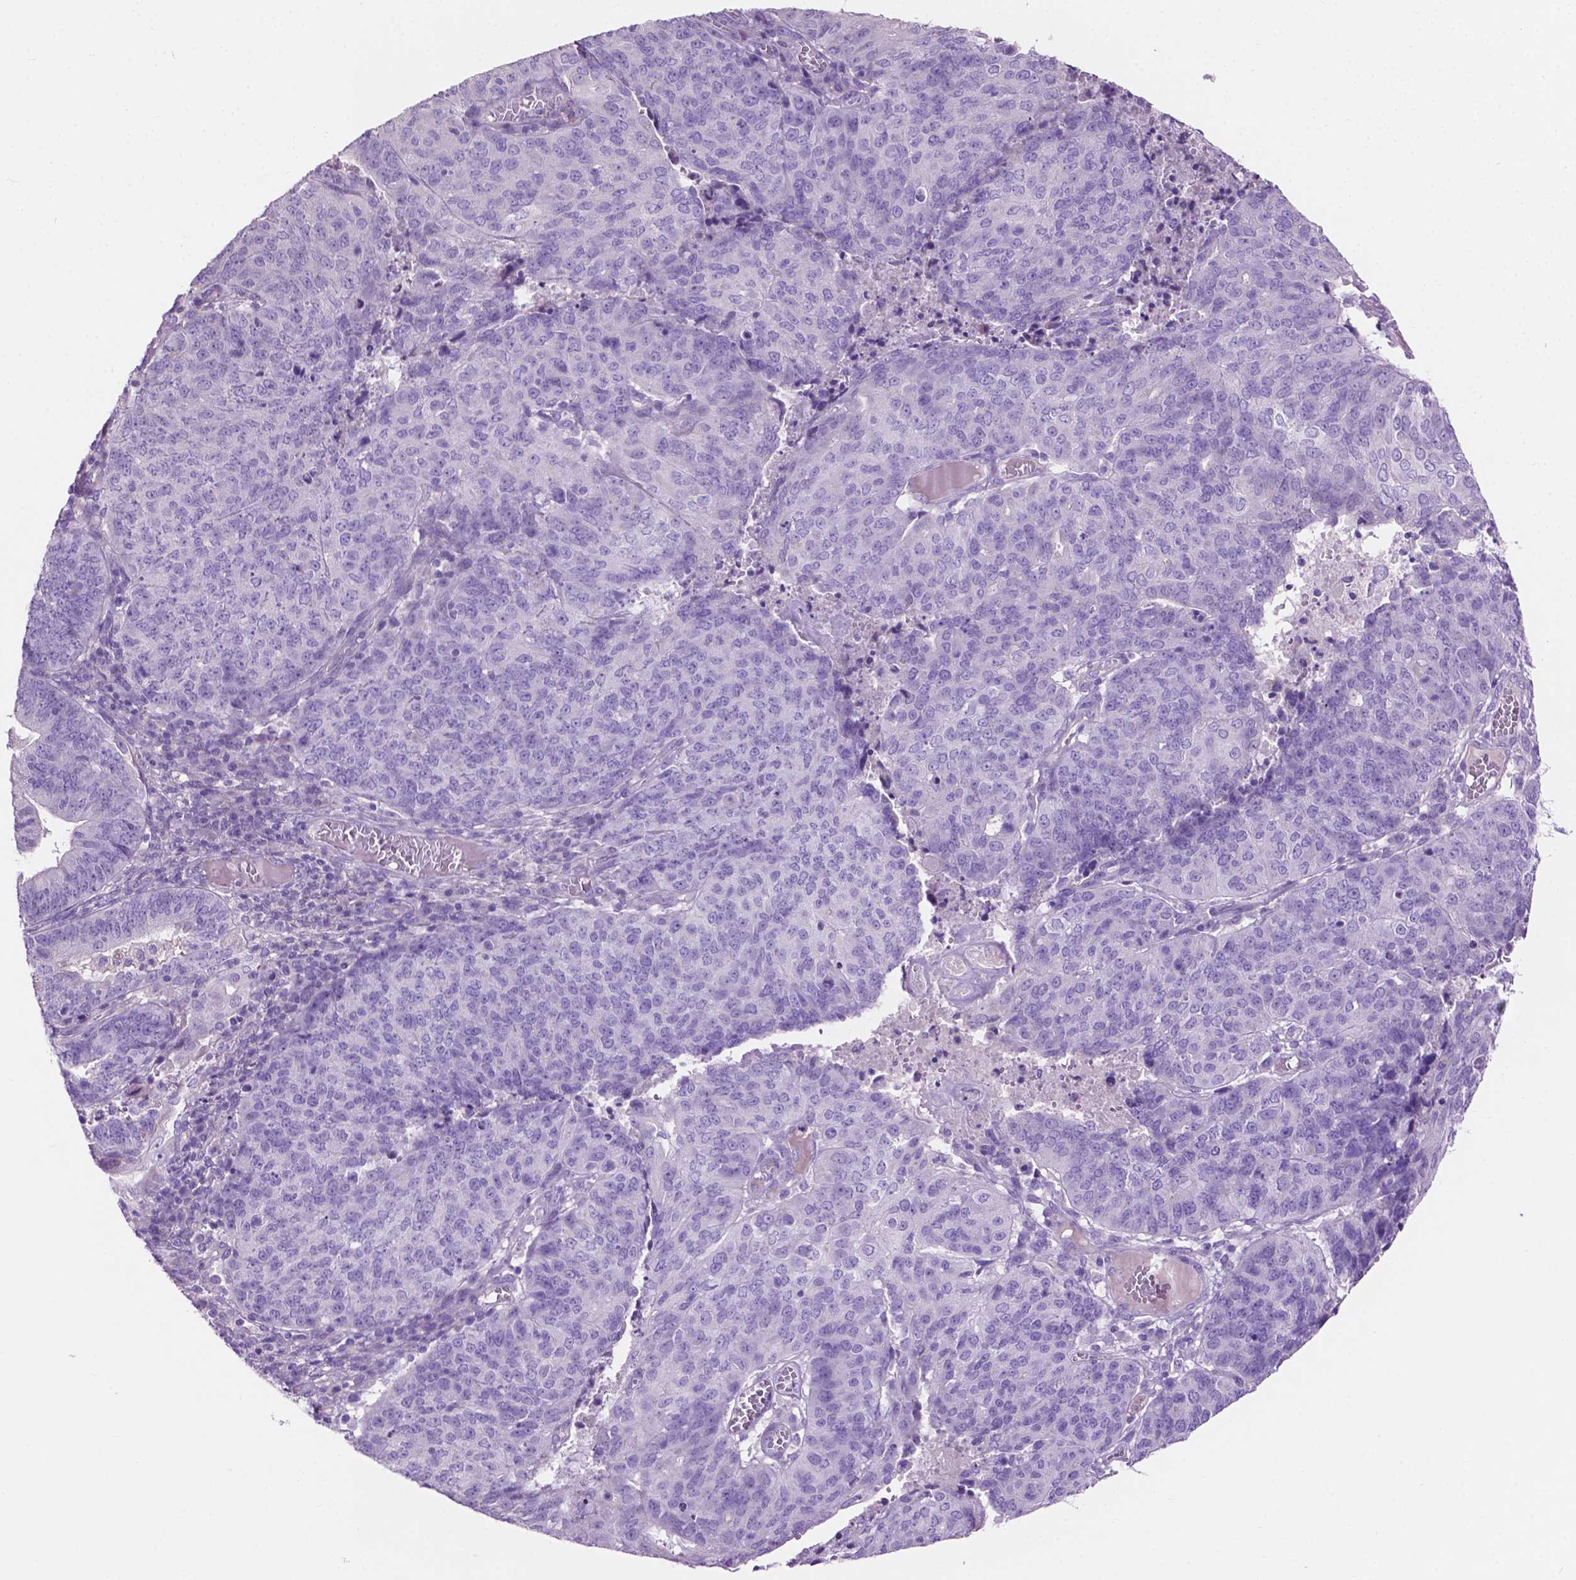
{"staining": {"intensity": "negative", "quantity": "none", "location": "none"}, "tissue": "endometrial cancer", "cell_type": "Tumor cells", "image_type": "cancer", "snomed": [{"axis": "morphology", "description": "Adenocarcinoma, NOS"}, {"axis": "topography", "description": "Endometrium"}], "caption": "IHC micrograph of human endometrial cancer stained for a protein (brown), which reveals no expression in tumor cells.", "gene": "CLDN17", "patient": {"sex": "female", "age": 82}}